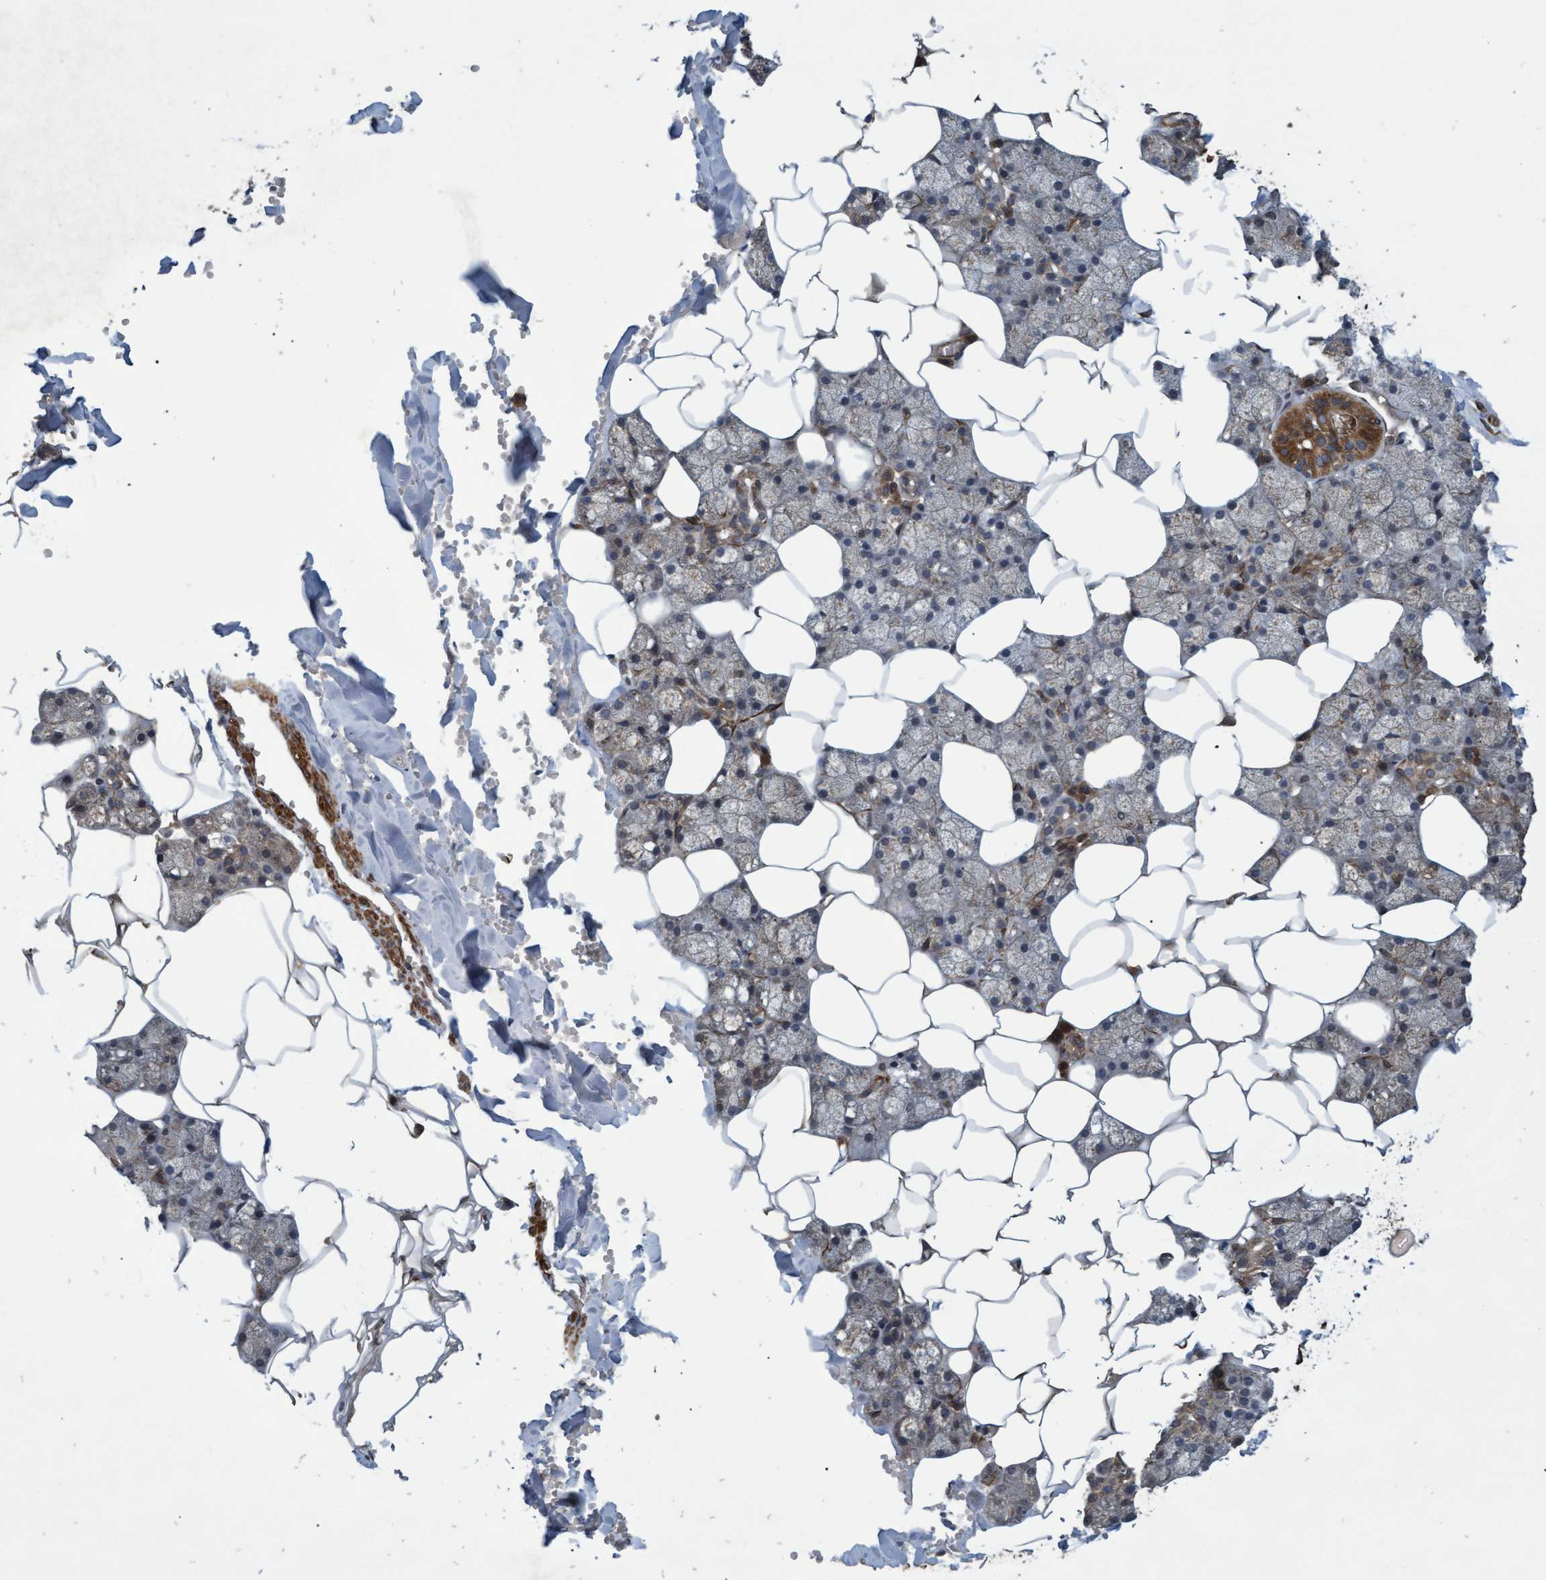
{"staining": {"intensity": "moderate", "quantity": "25%-75%", "location": "cytoplasmic/membranous"}, "tissue": "salivary gland", "cell_type": "Glandular cells", "image_type": "normal", "snomed": [{"axis": "morphology", "description": "Normal tissue, NOS"}, {"axis": "topography", "description": "Salivary gland"}], "caption": "Immunohistochemical staining of benign salivary gland displays medium levels of moderate cytoplasmic/membranous staining in about 25%-75% of glandular cells. (DAB IHC, brown staining for protein, blue staining for nuclei).", "gene": "GGT6", "patient": {"sex": "male", "age": 62}}